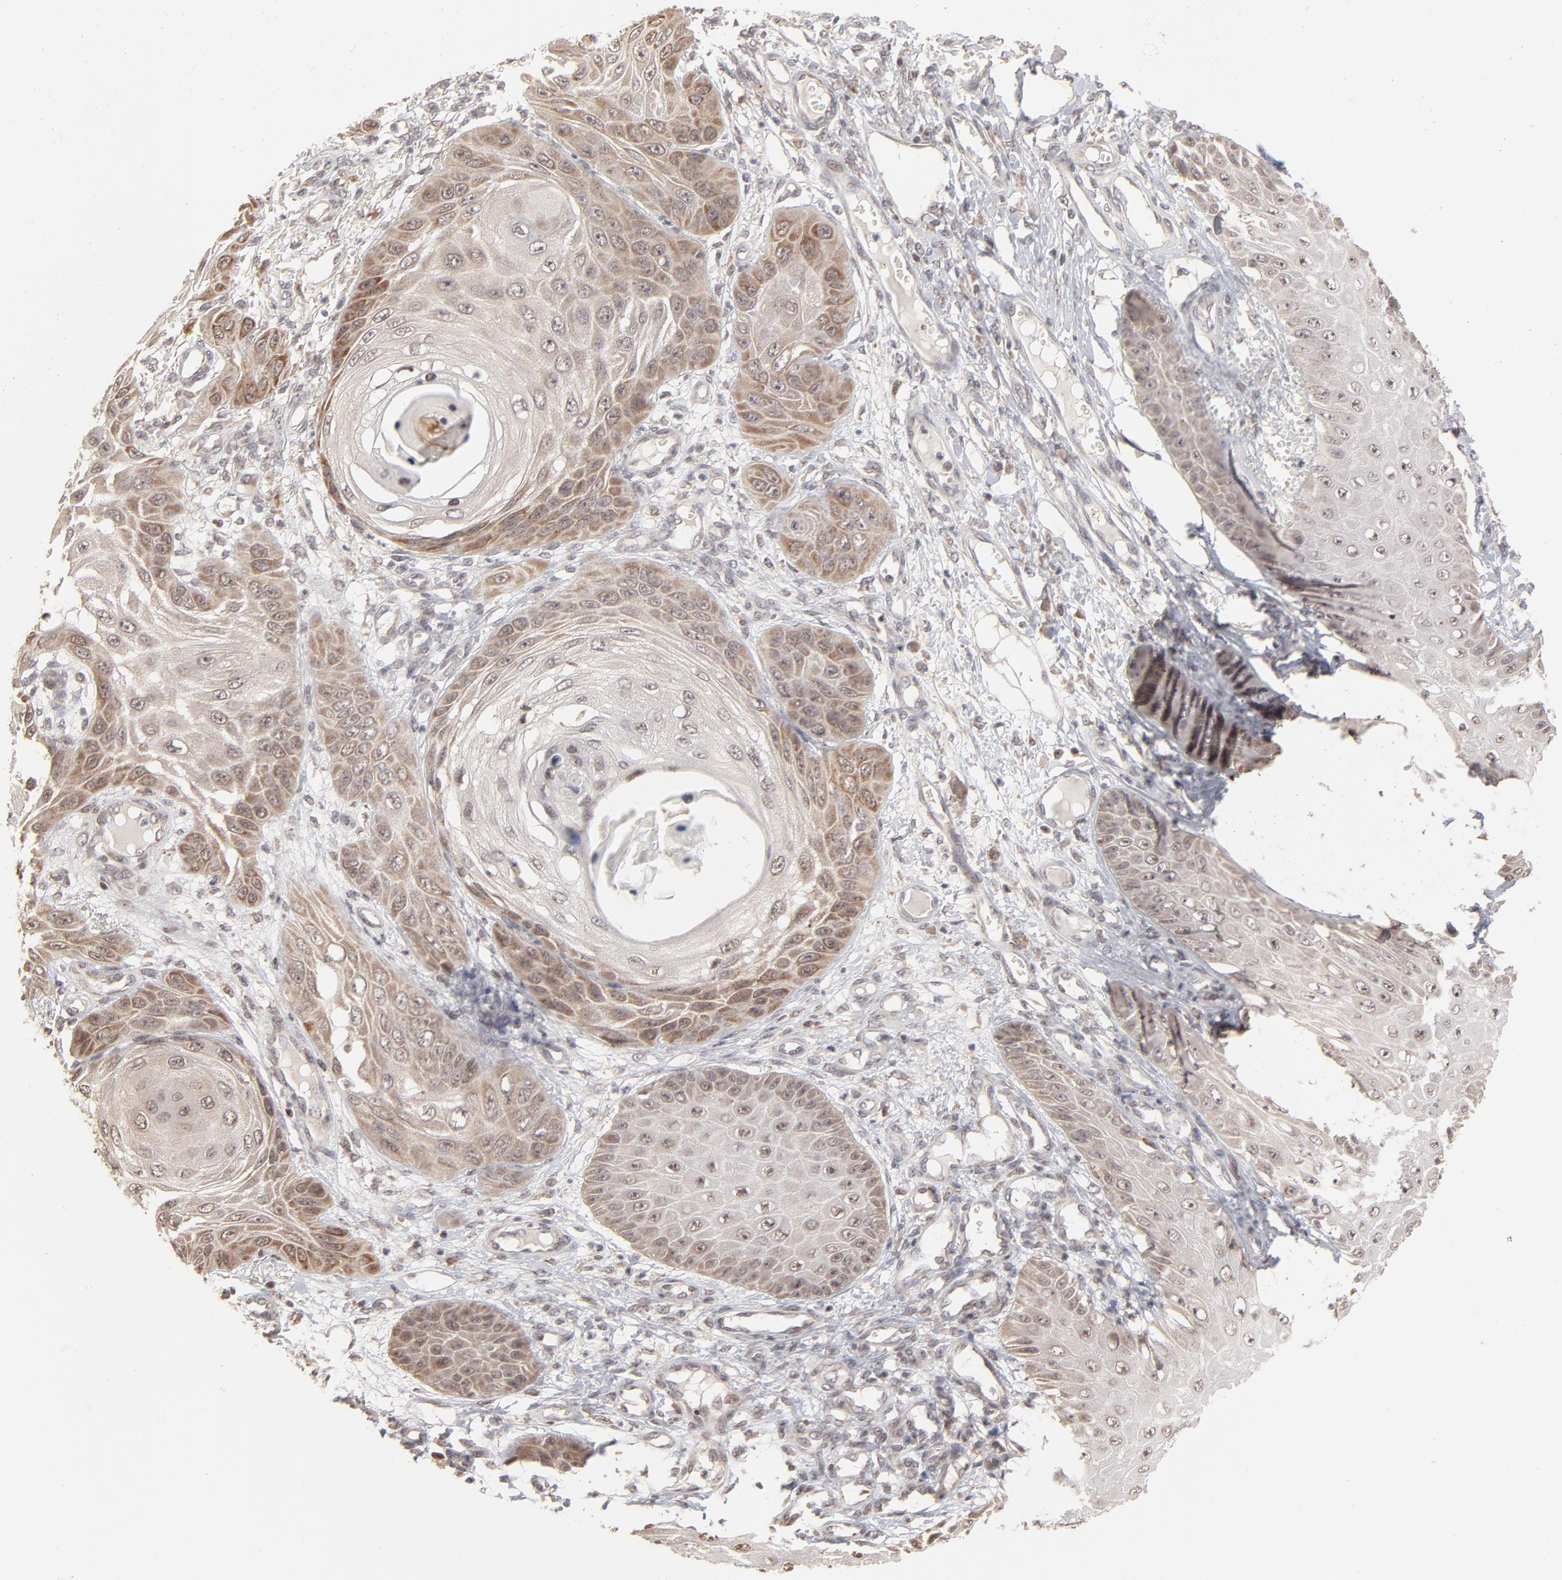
{"staining": {"intensity": "weak", "quantity": ">75%", "location": "cytoplasmic/membranous,nuclear"}, "tissue": "skin cancer", "cell_type": "Tumor cells", "image_type": "cancer", "snomed": [{"axis": "morphology", "description": "Squamous cell carcinoma, NOS"}, {"axis": "topography", "description": "Skin"}], "caption": "Tumor cells show low levels of weak cytoplasmic/membranous and nuclear staining in about >75% of cells in human squamous cell carcinoma (skin).", "gene": "ARIH1", "patient": {"sex": "female", "age": 40}}